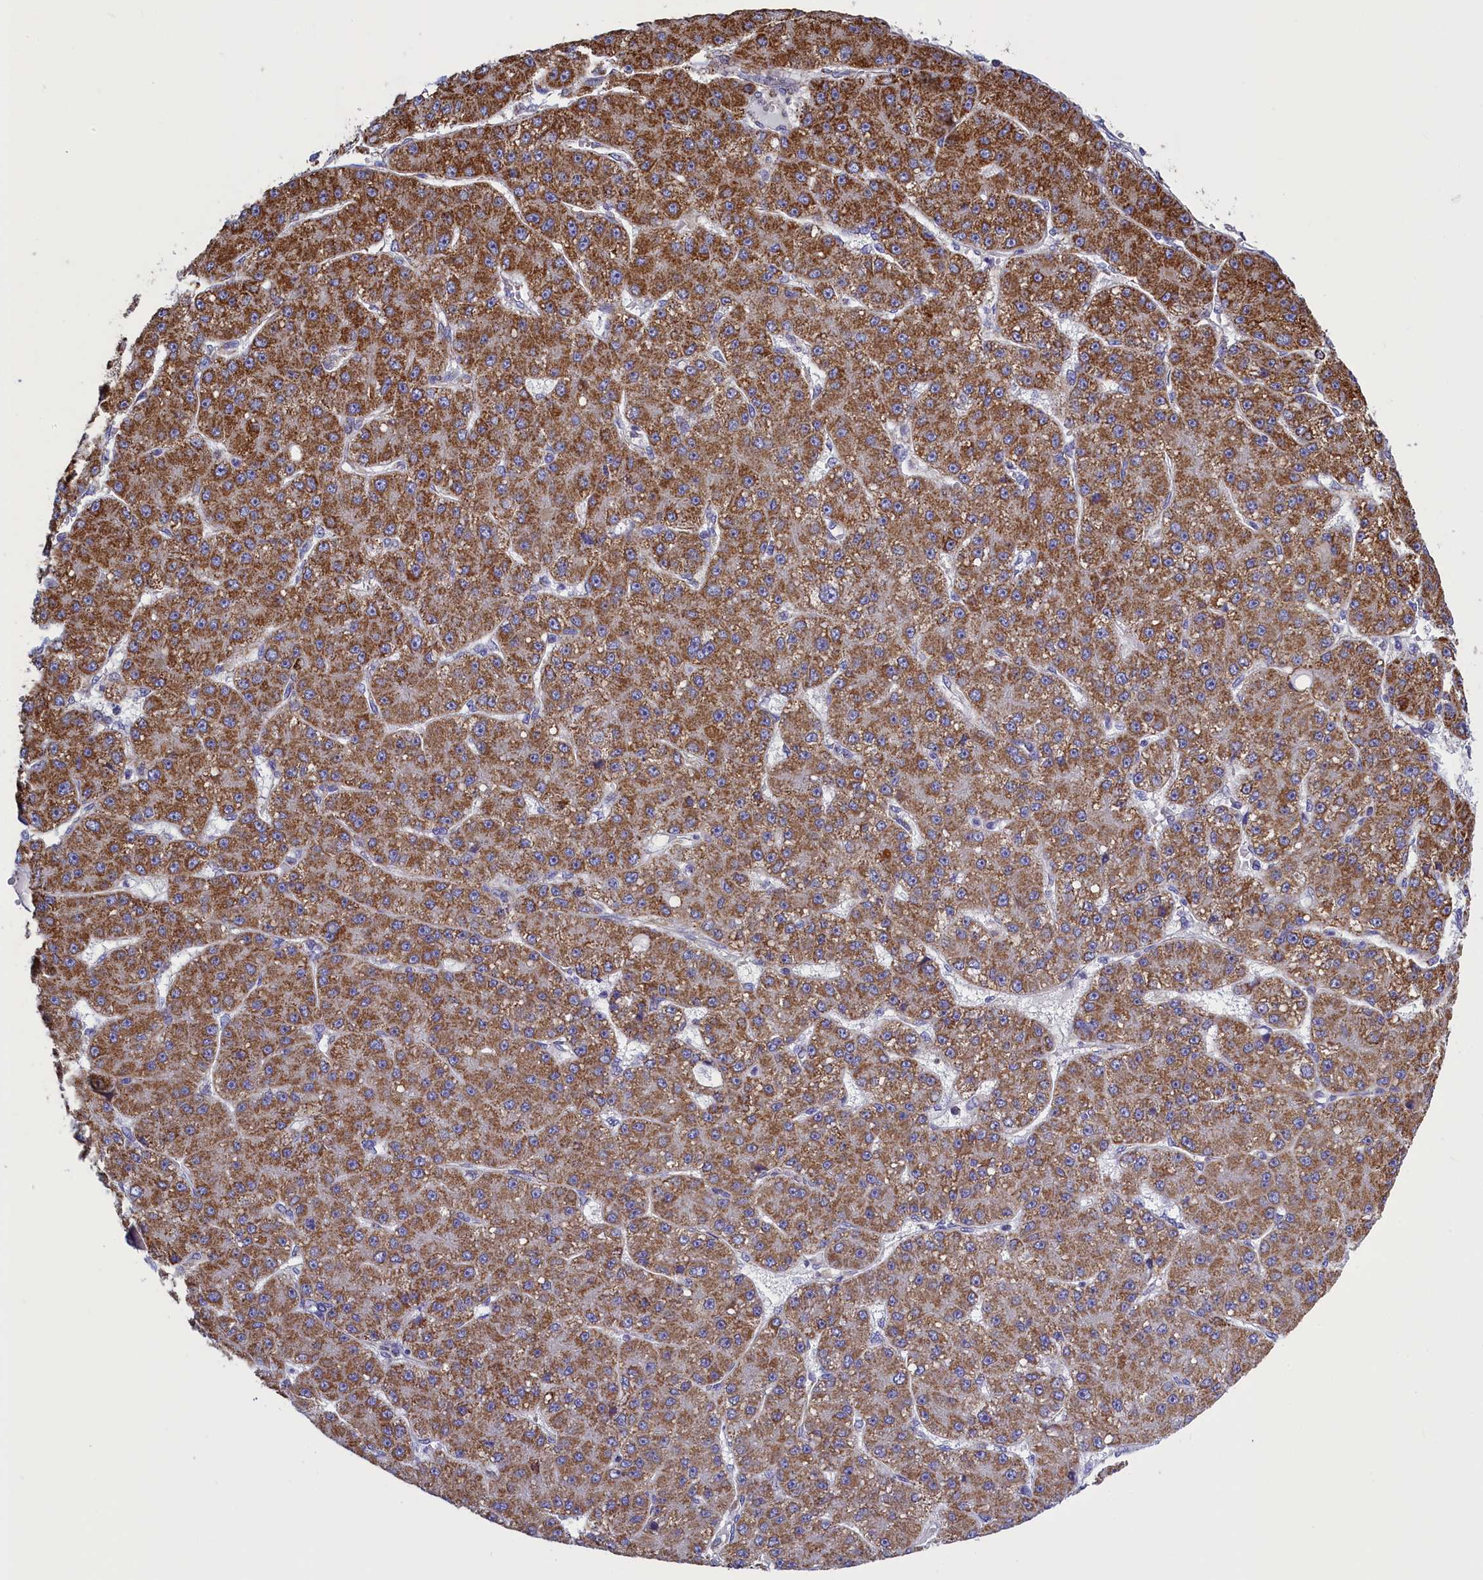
{"staining": {"intensity": "moderate", "quantity": ">75%", "location": "cytoplasmic/membranous"}, "tissue": "liver cancer", "cell_type": "Tumor cells", "image_type": "cancer", "snomed": [{"axis": "morphology", "description": "Carcinoma, Hepatocellular, NOS"}, {"axis": "topography", "description": "Liver"}], "caption": "Tumor cells demonstrate moderate cytoplasmic/membranous staining in about >75% of cells in liver hepatocellular carcinoma.", "gene": "IFT122", "patient": {"sex": "male", "age": 67}}